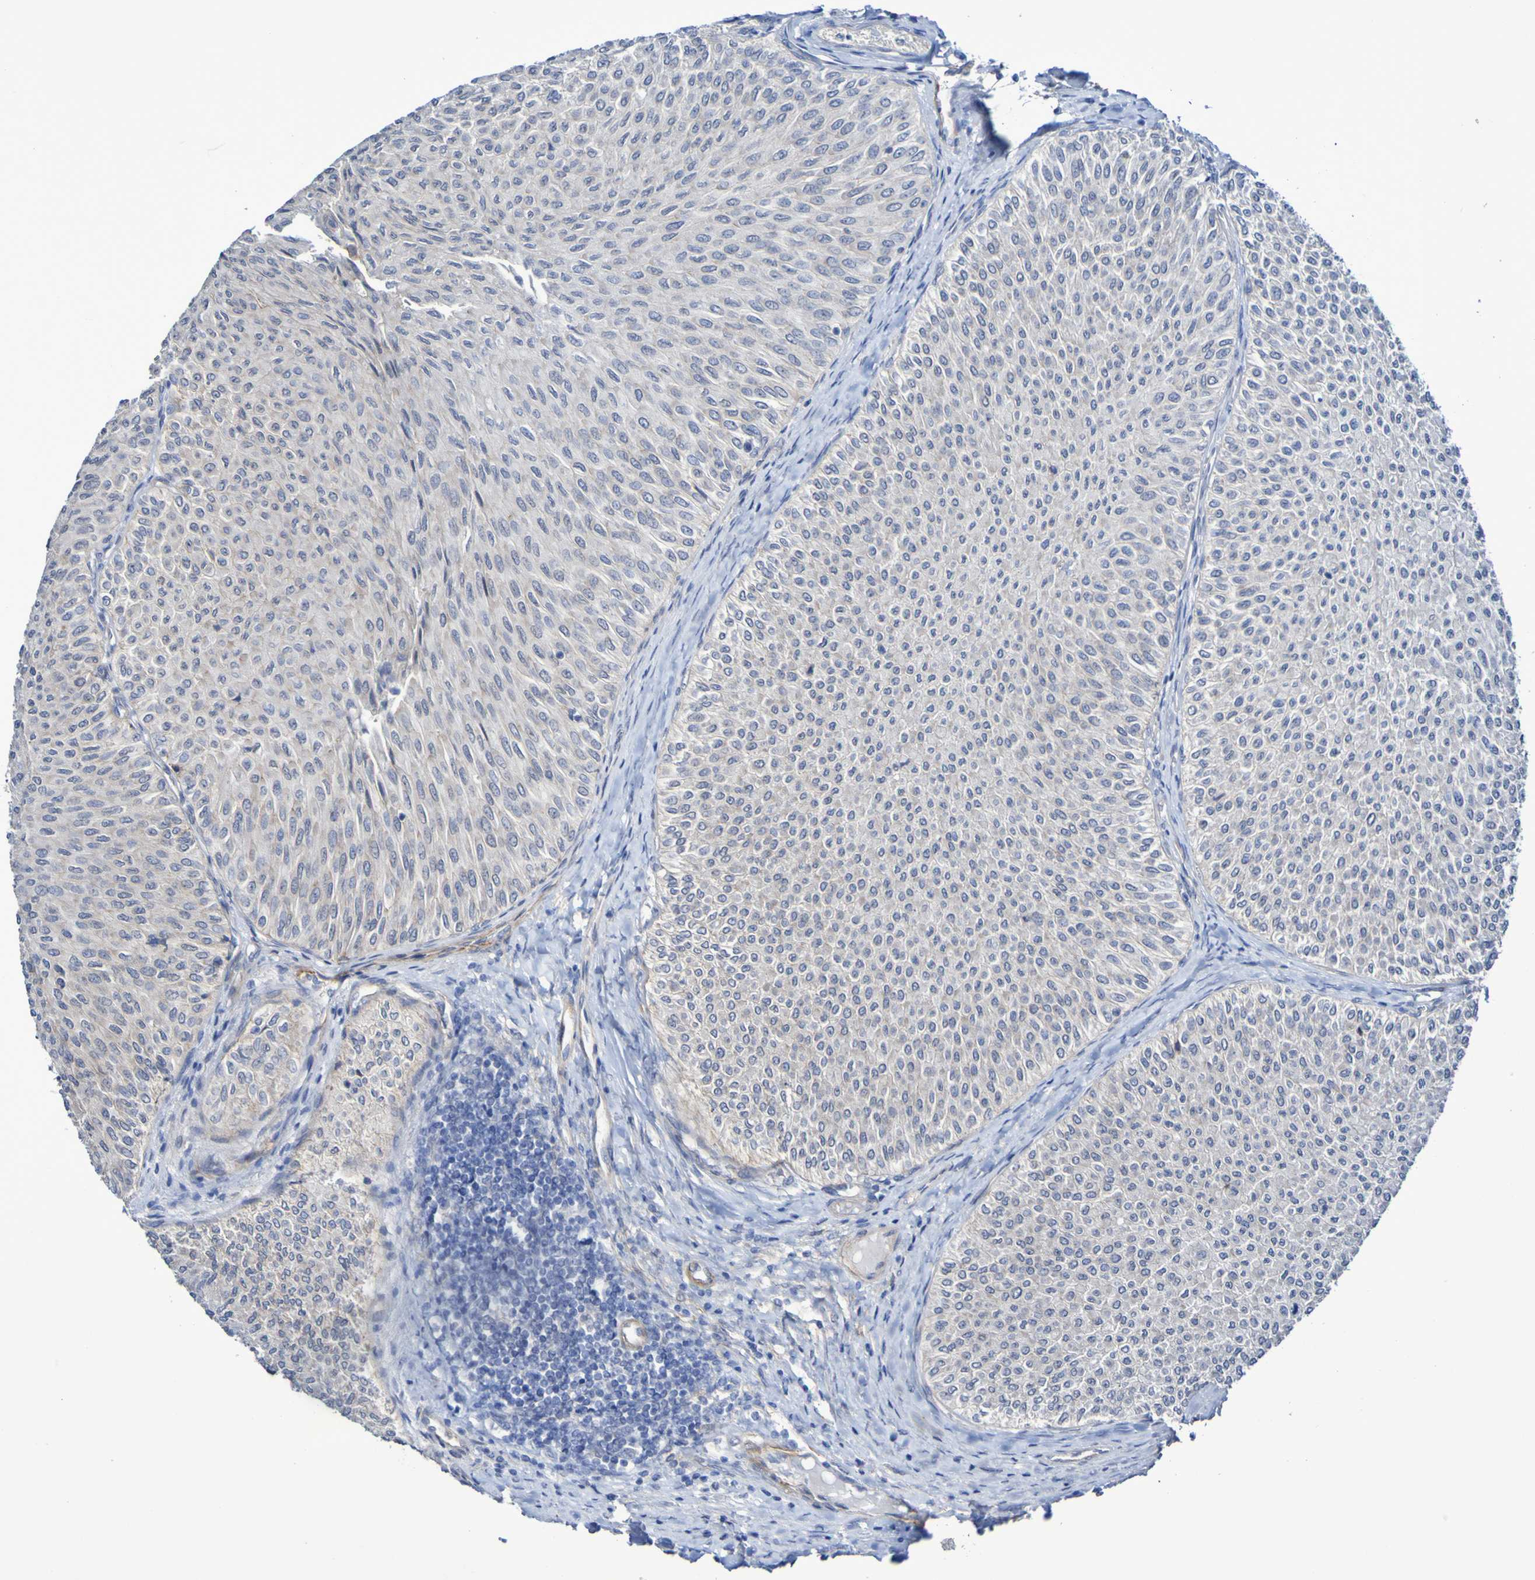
{"staining": {"intensity": "negative", "quantity": "none", "location": "none"}, "tissue": "urothelial cancer", "cell_type": "Tumor cells", "image_type": "cancer", "snomed": [{"axis": "morphology", "description": "Urothelial carcinoma, Low grade"}, {"axis": "topography", "description": "Urinary bladder"}], "caption": "Immunohistochemistry image of urothelial cancer stained for a protein (brown), which displays no staining in tumor cells.", "gene": "LPP", "patient": {"sex": "male", "age": 78}}